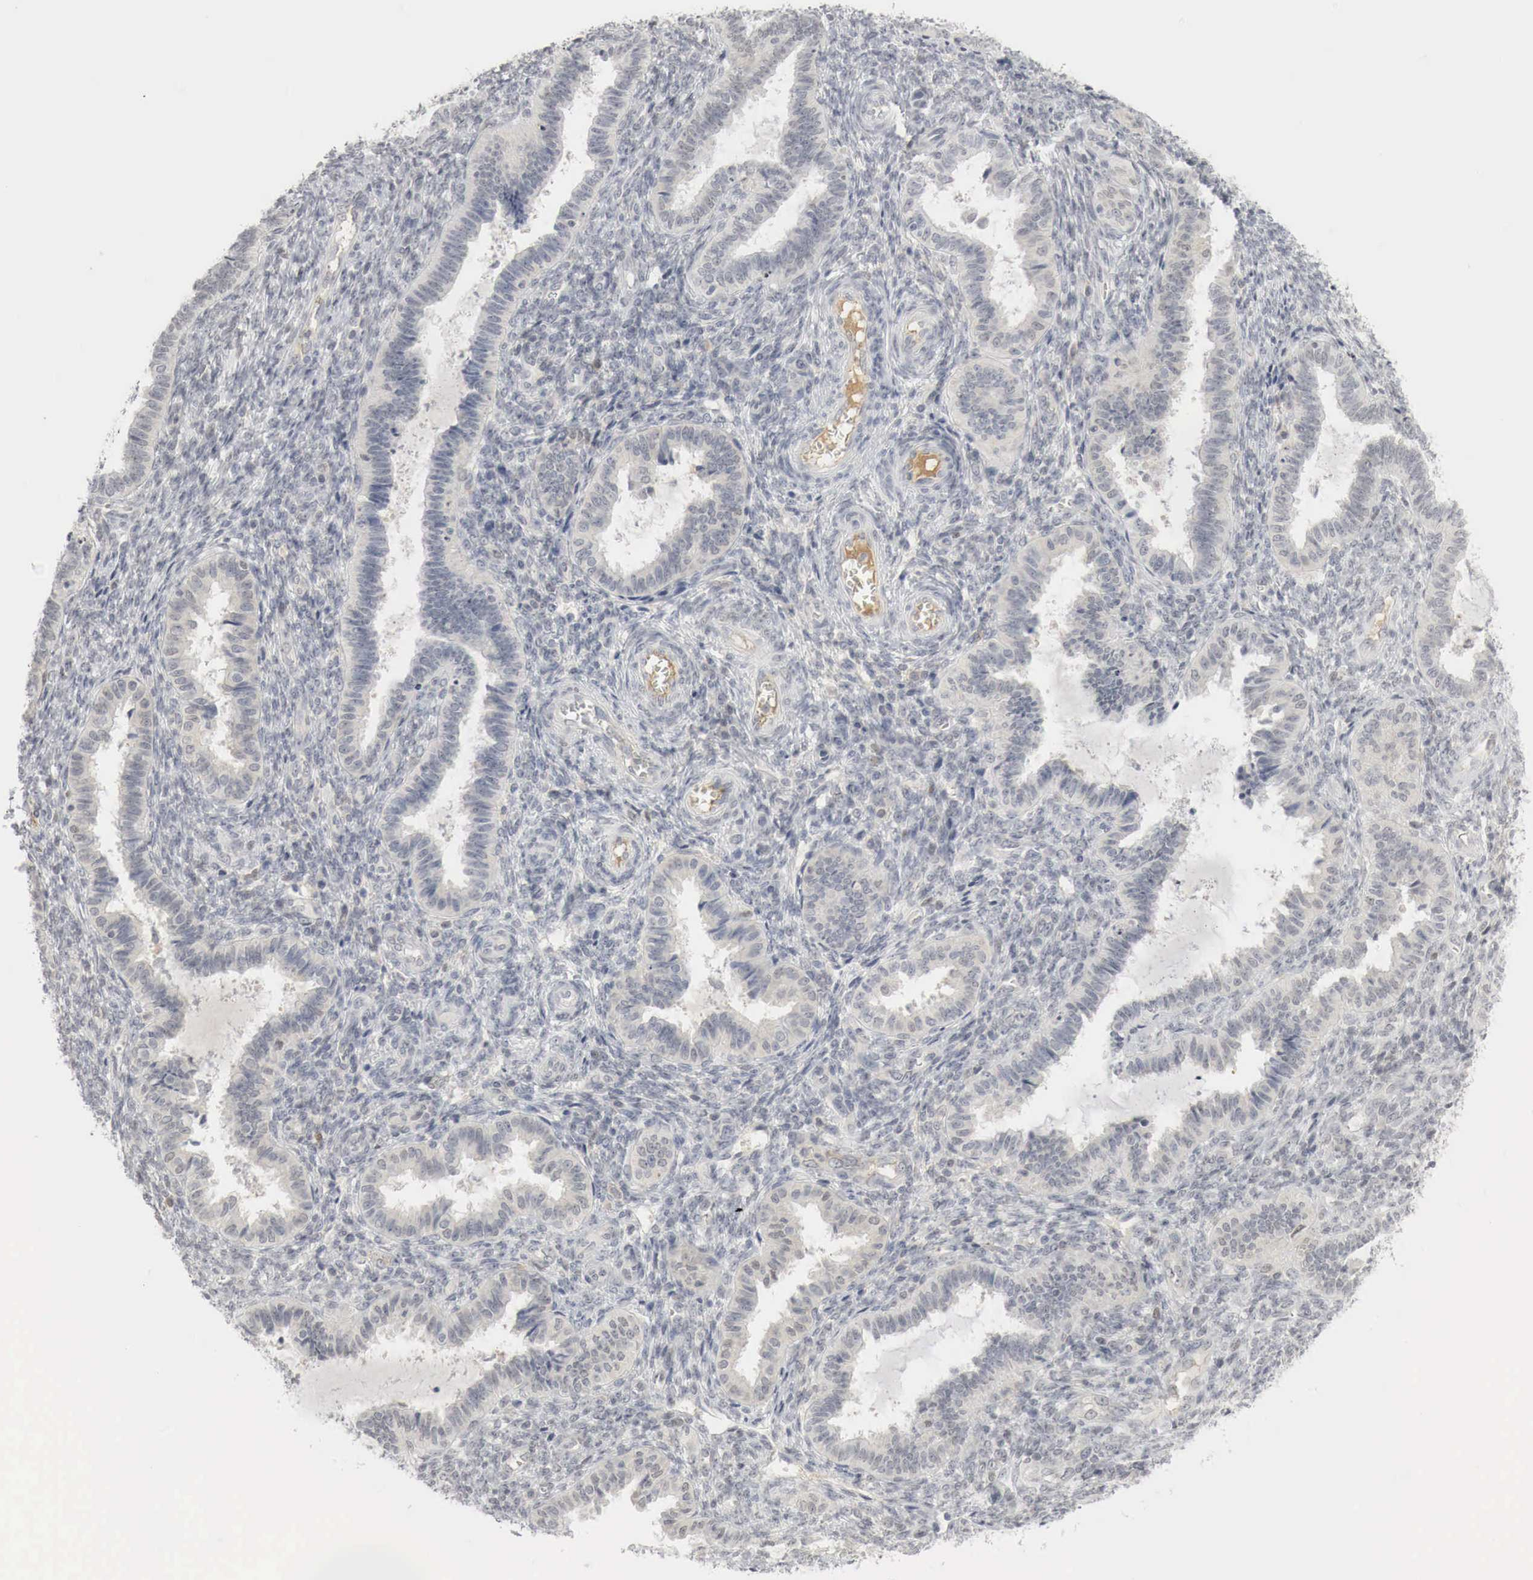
{"staining": {"intensity": "negative", "quantity": "none", "location": "none"}, "tissue": "endometrium", "cell_type": "Cells in endometrial stroma", "image_type": "normal", "snomed": [{"axis": "morphology", "description": "Normal tissue, NOS"}, {"axis": "topography", "description": "Endometrium"}], "caption": "IHC histopathology image of unremarkable endometrium: endometrium stained with DAB displays no significant protein expression in cells in endometrial stroma.", "gene": "MYC", "patient": {"sex": "female", "age": 36}}